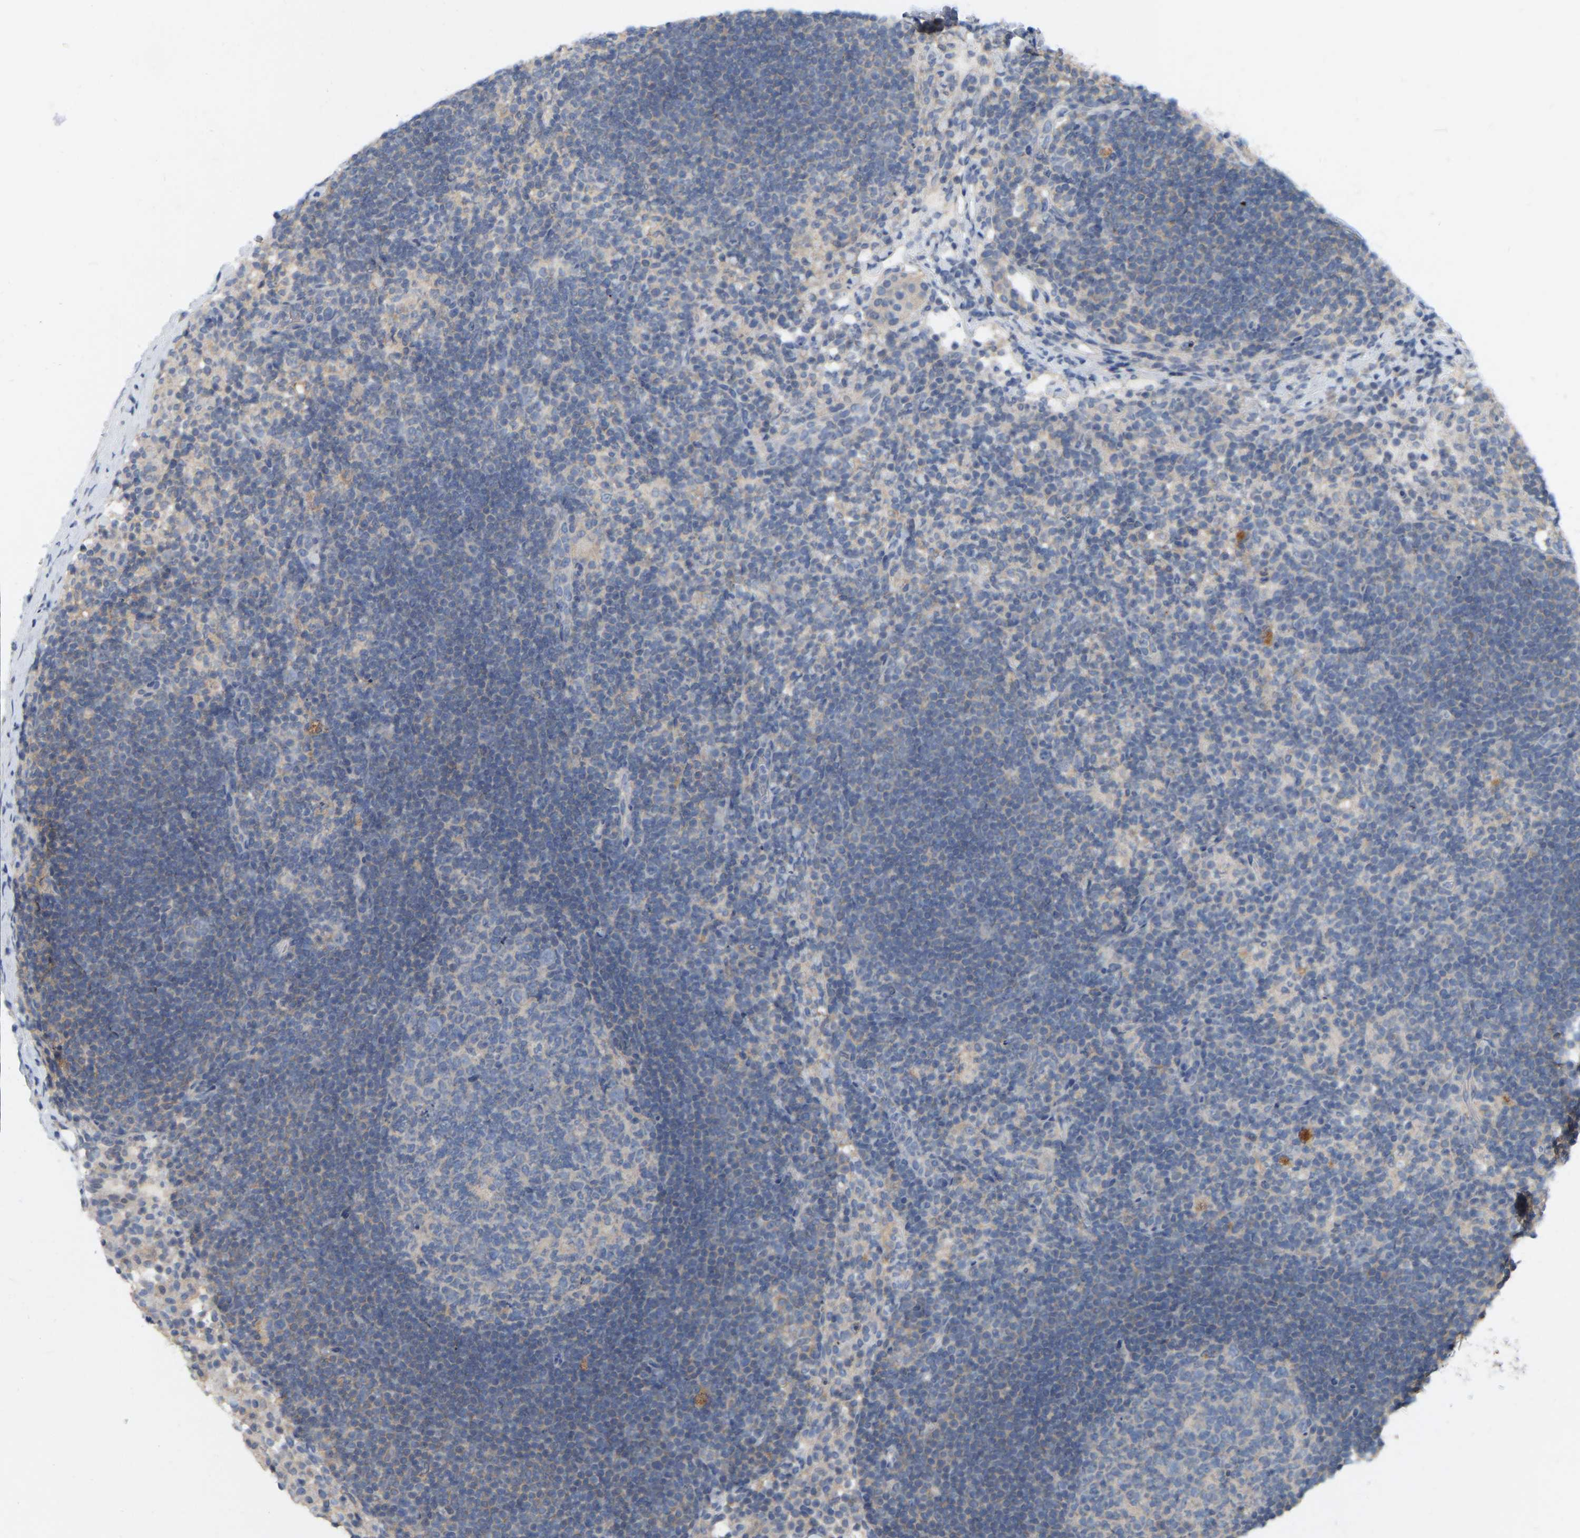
{"staining": {"intensity": "negative", "quantity": "none", "location": "none"}, "tissue": "lymph node", "cell_type": "Germinal center cells", "image_type": "normal", "snomed": [{"axis": "morphology", "description": "Normal tissue, NOS"}, {"axis": "morphology", "description": "Carcinoid, malignant, NOS"}, {"axis": "topography", "description": "Lymph node"}], "caption": "IHC of unremarkable human lymph node shows no expression in germinal center cells. (Immunohistochemistry (ihc), brightfield microscopy, high magnification).", "gene": "WIPI2", "patient": {"sex": "male", "age": 47}}